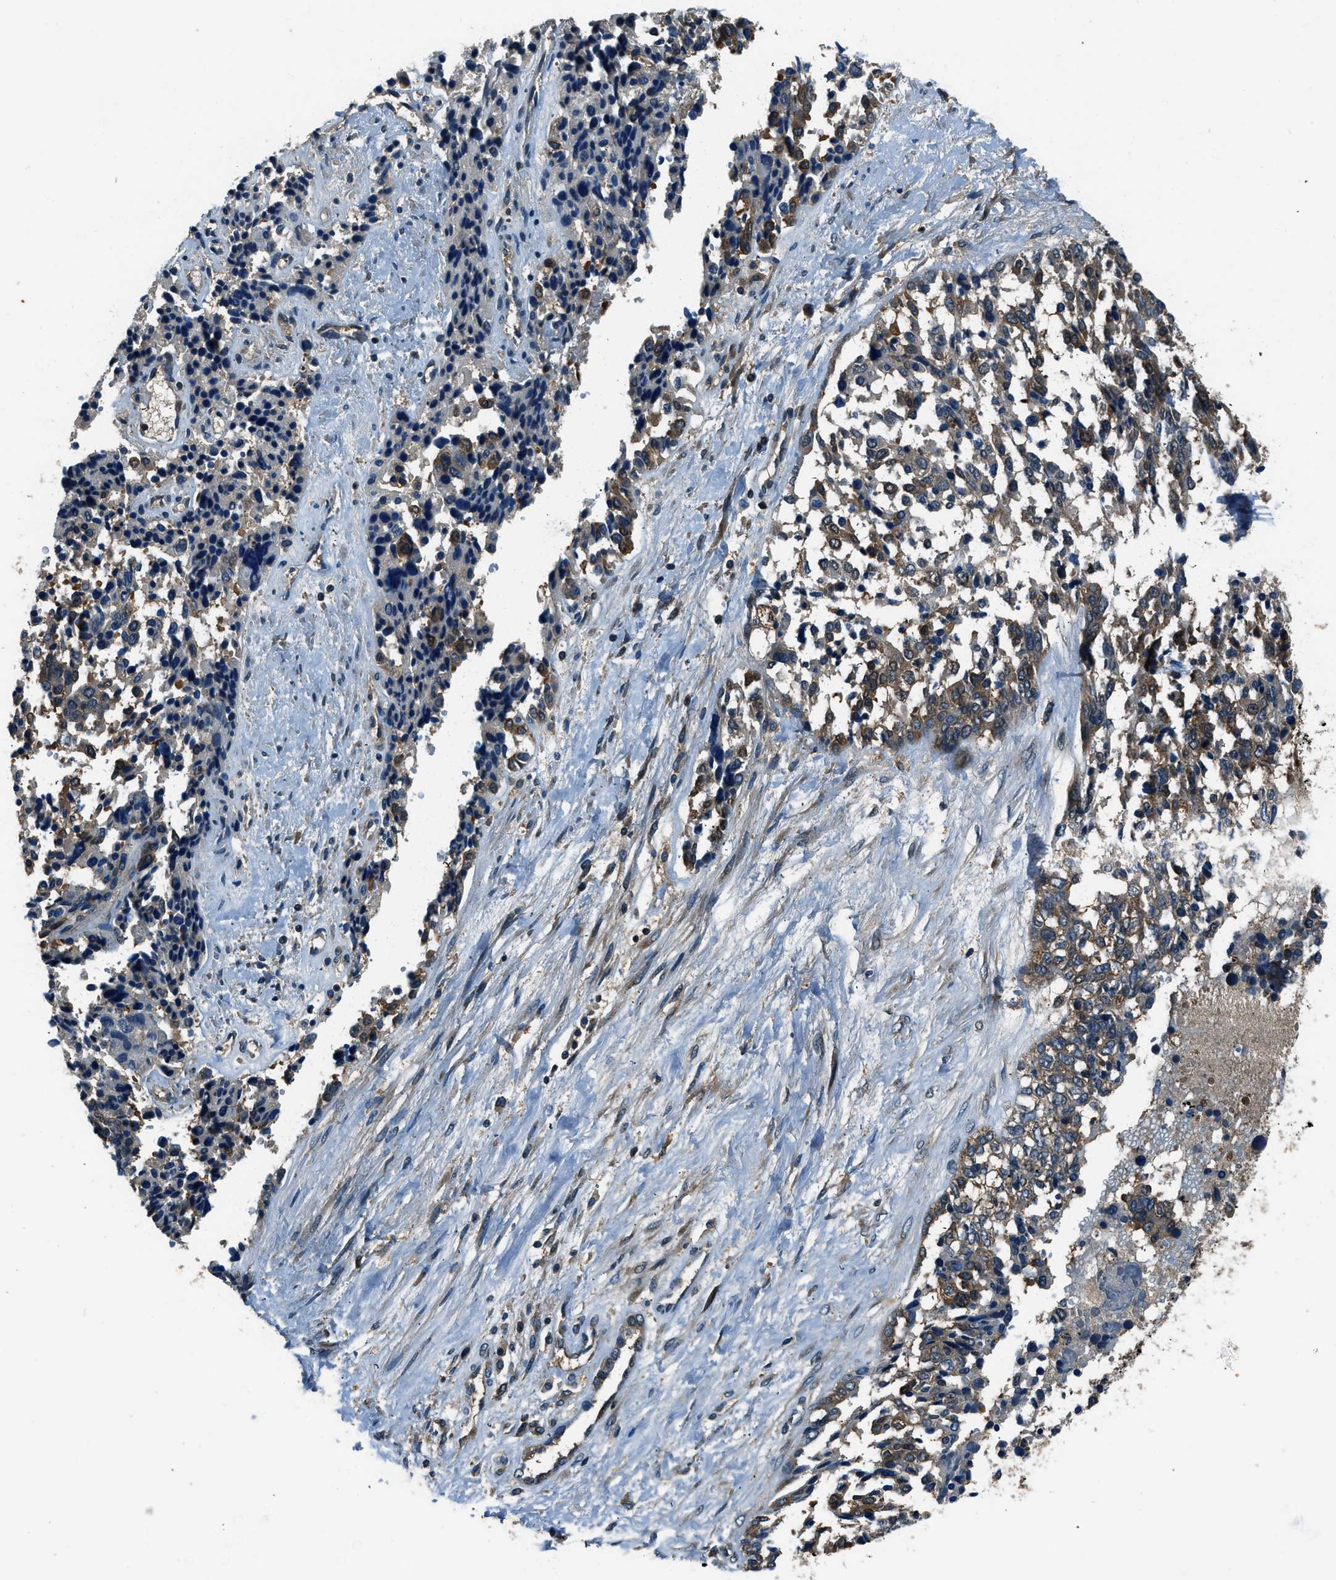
{"staining": {"intensity": "moderate", "quantity": ">75%", "location": "cytoplasmic/membranous"}, "tissue": "ovarian cancer", "cell_type": "Tumor cells", "image_type": "cancer", "snomed": [{"axis": "morphology", "description": "Cystadenocarcinoma, serous, NOS"}, {"axis": "topography", "description": "Ovary"}], "caption": "An immunohistochemistry histopathology image of neoplastic tissue is shown. Protein staining in brown shows moderate cytoplasmic/membranous positivity in serous cystadenocarcinoma (ovarian) within tumor cells.", "gene": "ARFGAP2", "patient": {"sex": "female", "age": 44}}